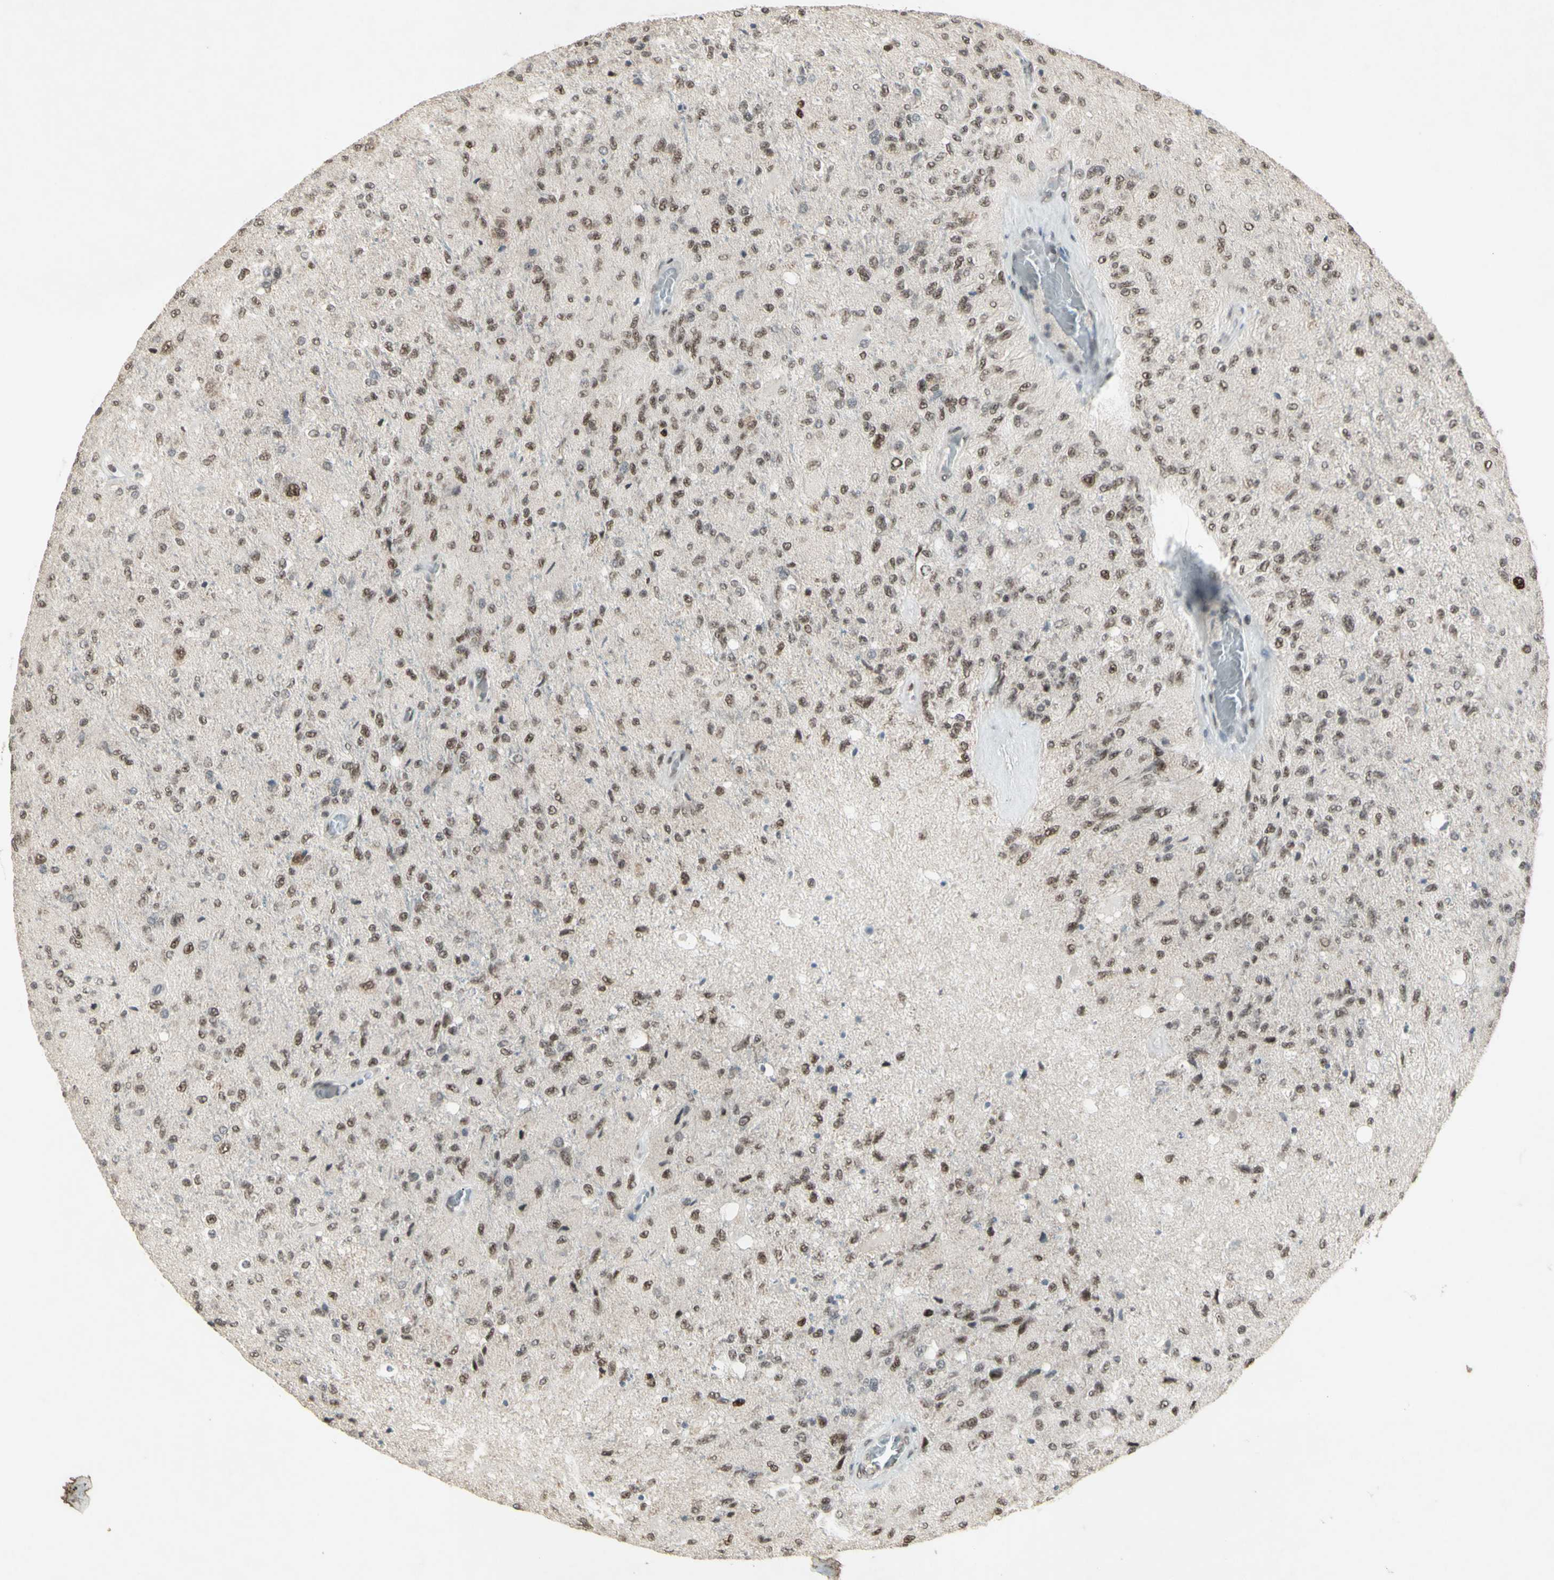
{"staining": {"intensity": "strong", "quantity": ">75%", "location": "nuclear"}, "tissue": "glioma", "cell_type": "Tumor cells", "image_type": "cancer", "snomed": [{"axis": "morphology", "description": "Normal tissue, NOS"}, {"axis": "morphology", "description": "Glioma, malignant, High grade"}, {"axis": "topography", "description": "Cerebral cortex"}], "caption": "The image demonstrates a brown stain indicating the presence of a protein in the nuclear of tumor cells in malignant glioma (high-grade).", "gene": "CCNT1", "patient": {"sex": "male", "age": 77}}